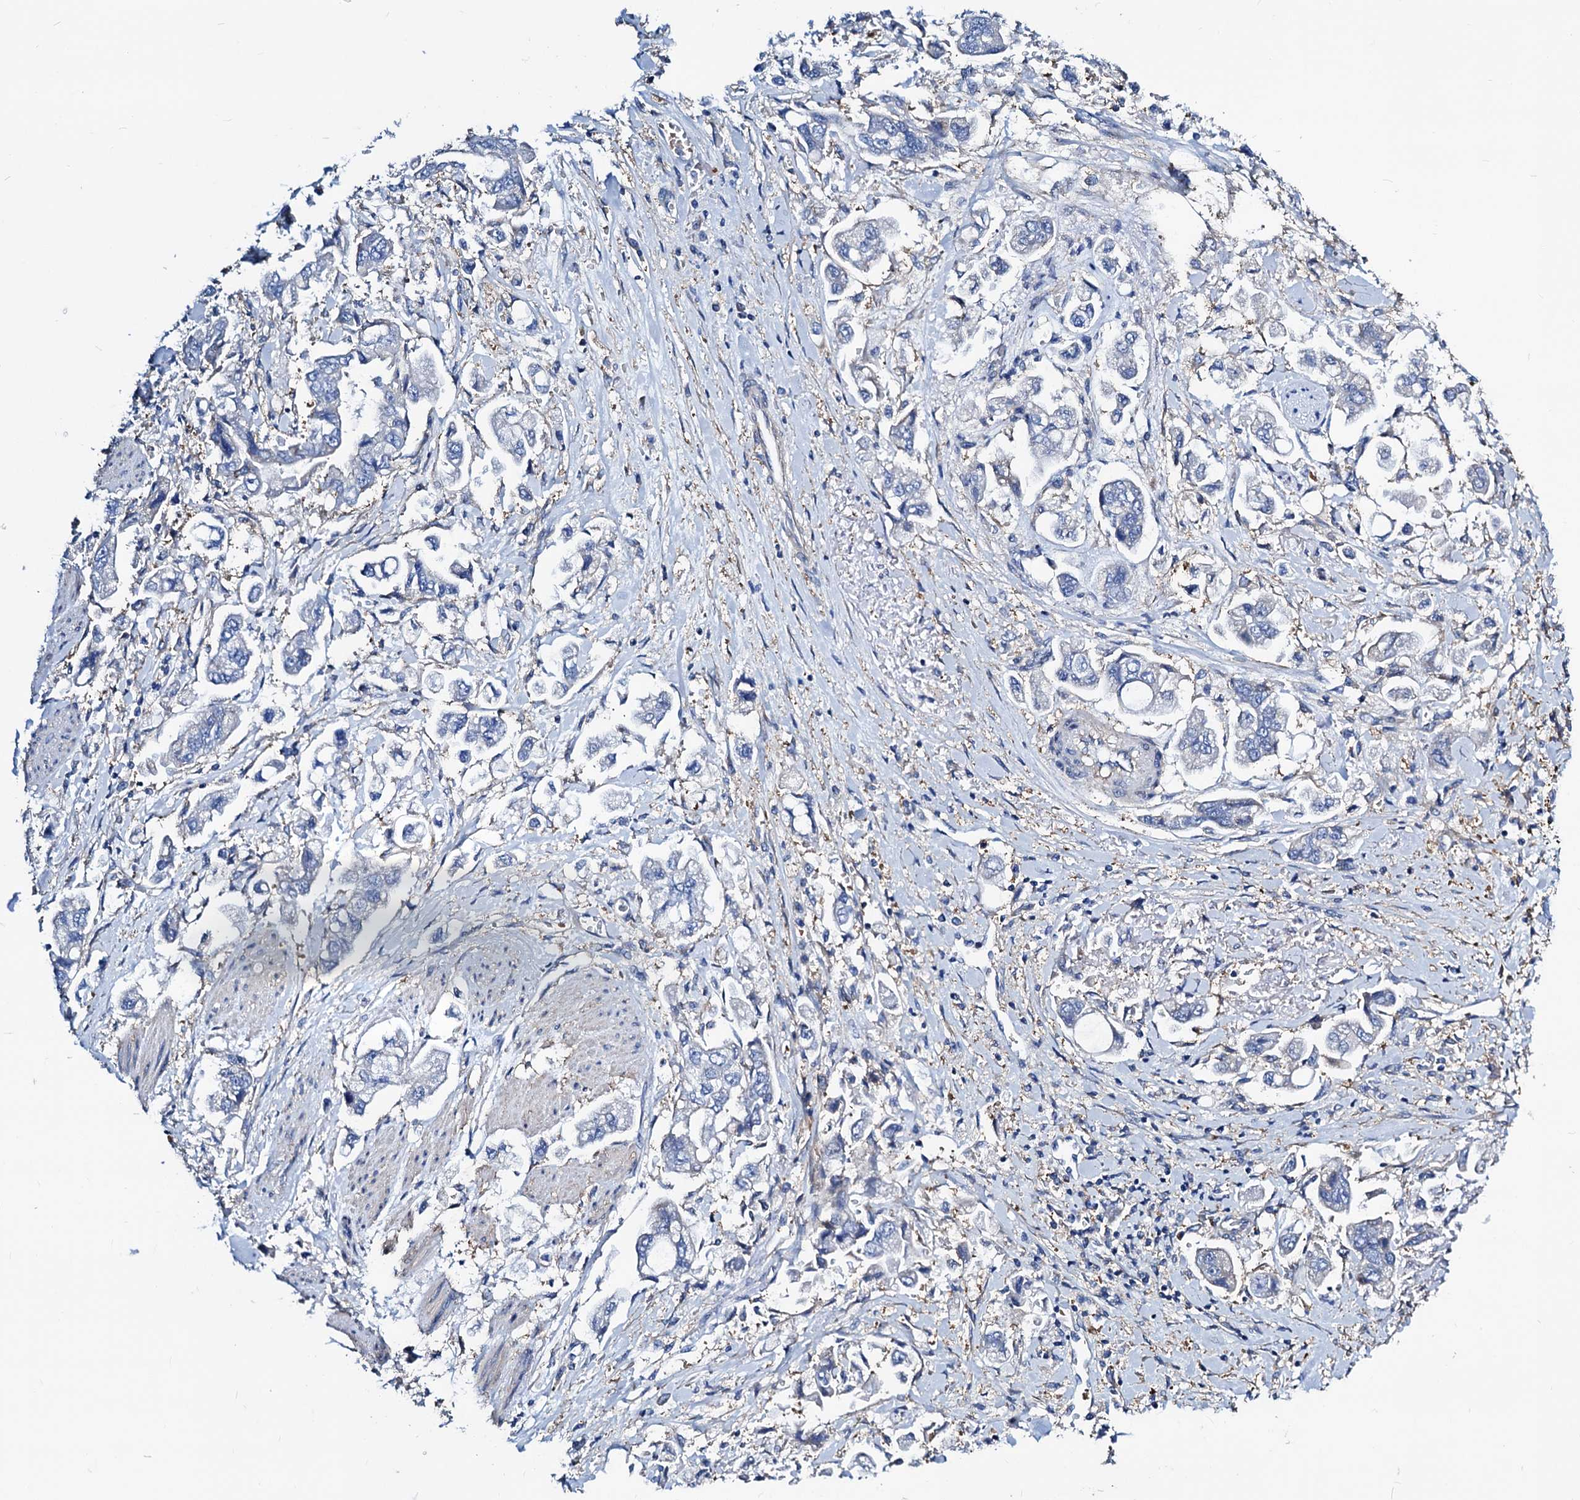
{"staining": {"intensity": "negative", "quantity": "none", "location": "none"}, "tissue": "stomach cancer", "cell_type": "Tumor cells", "image_type": "cancer", "snomed": [{"axis": "morphology", "description": "Adenocarcinoma, NOS"}, {"axis": "topography", "description": "Stomach"}], "caption": "Micrograph shows no protein staining in tumor cells of stomach adenocarcinoma tissue.", "gene": "GCOM1", "patient": {"sex": "male", "age": 62}}